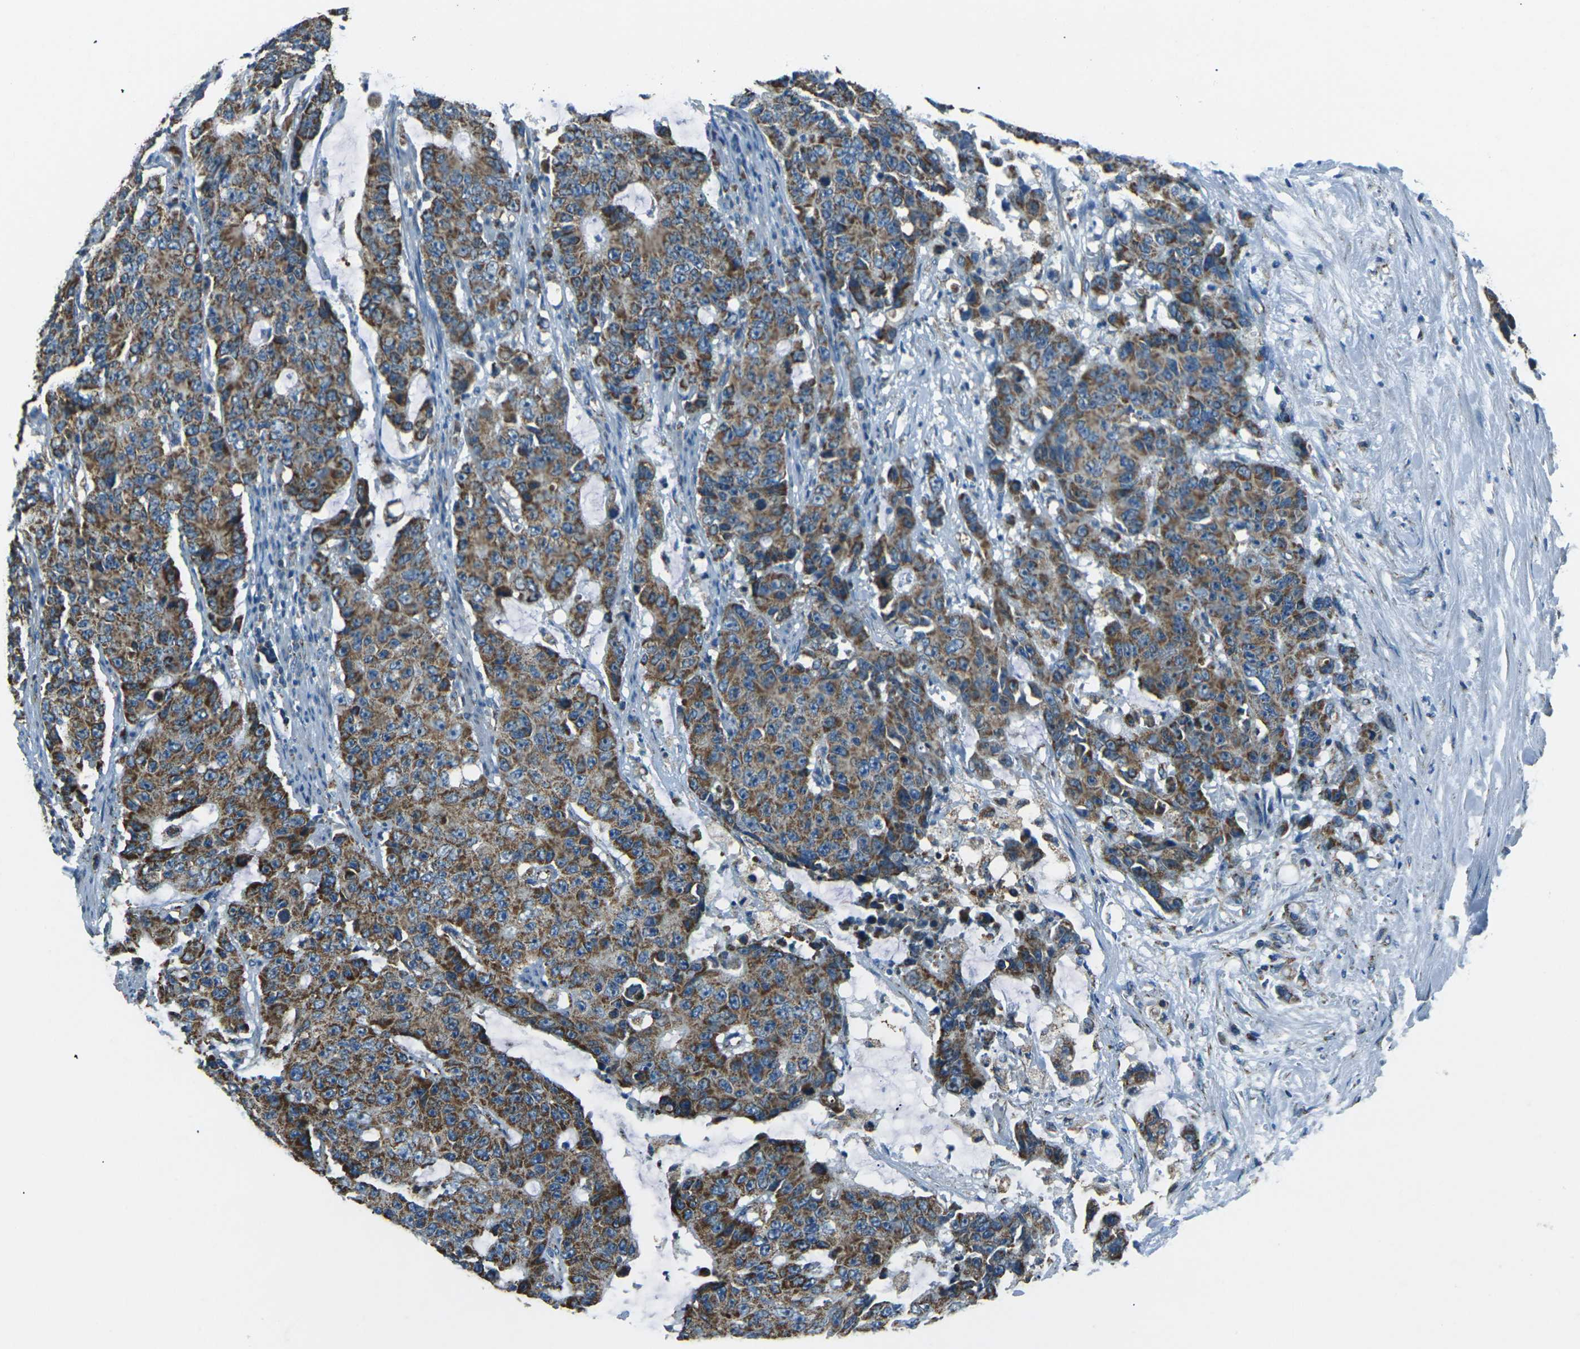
{"staining": {"intensity": "moderate", "quantity": ">75%", "location": "cytoplasmic/membranous"}, "tissue": "colorectal cancer", "cell_type": "Tumor cells", "image_type": "cancer", "snomed": [{"axis": "morphology", "description": "Adenocarcinoma, NOS"}, {"axis": "topography", "description": "Colon"}], "caption": "This histopathology image exhibits adenocarcinoma (colorectal) stained with immunohistochemistry (IHC) to label a protein in brown. The cytoplasmic/membranous of tumor cells show moderate positivity for the protein. Nuclei are counter-stained blue.", "gene": "IRF3", "patient": {"sex": "female", "age": 86}}